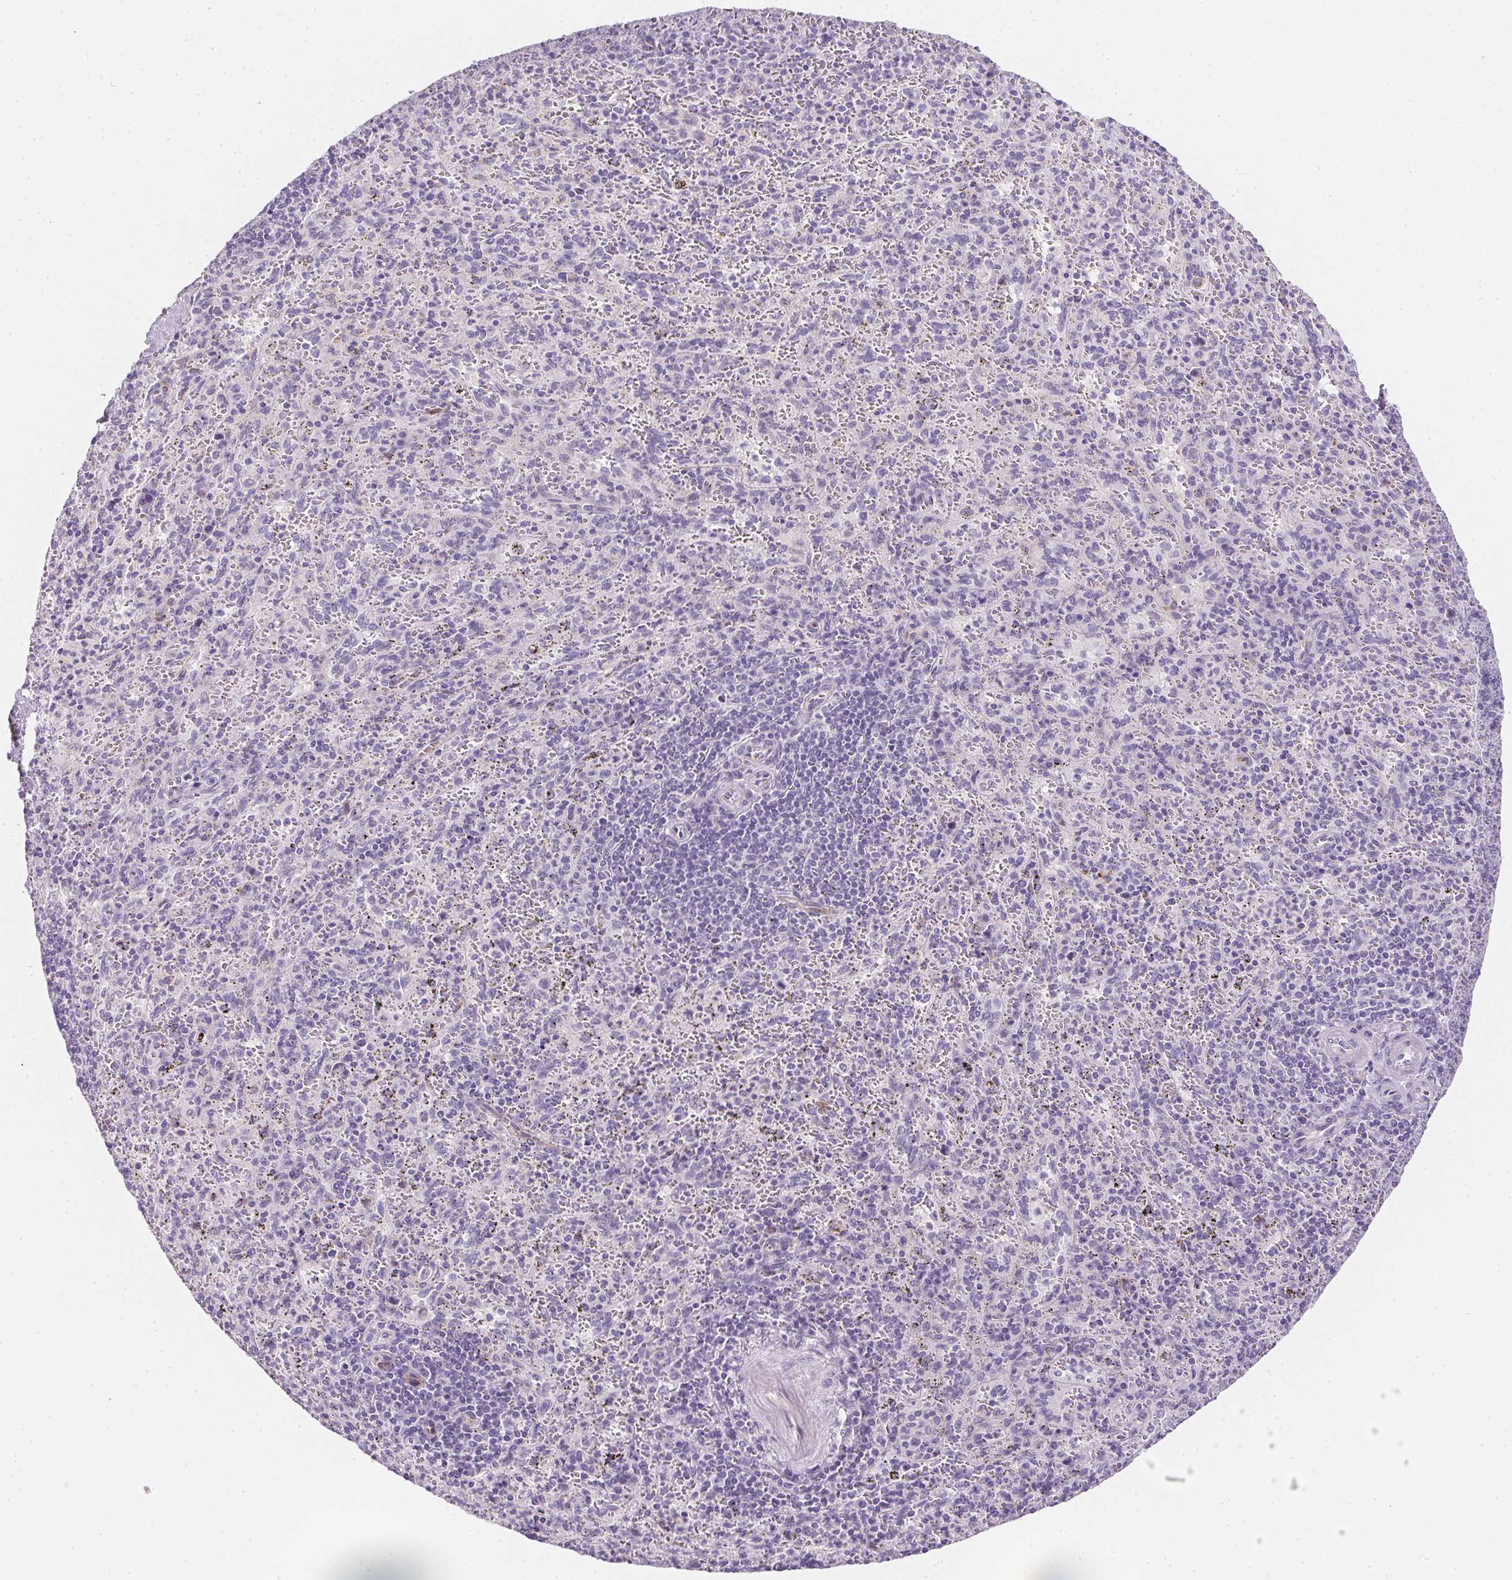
{"staining": {"intensity": "negative", "quantity": "none", "location": "none"}, "tissue": "spleen", "cell_type": "Cells in red pulp", "image_type": "normal", "snomed": [{"axis": "morphology", "description": "Normal tissue, NOS"}, {"axis": "topography", "description": "Spleen"}], "caption": "IHC histopathology image of unremarkable human spleen stained for a protein (brown), which exhibits no staining in cells in red pulp.", "gene": "AQP5", "patient": {"sex": "male", "age": 57}}